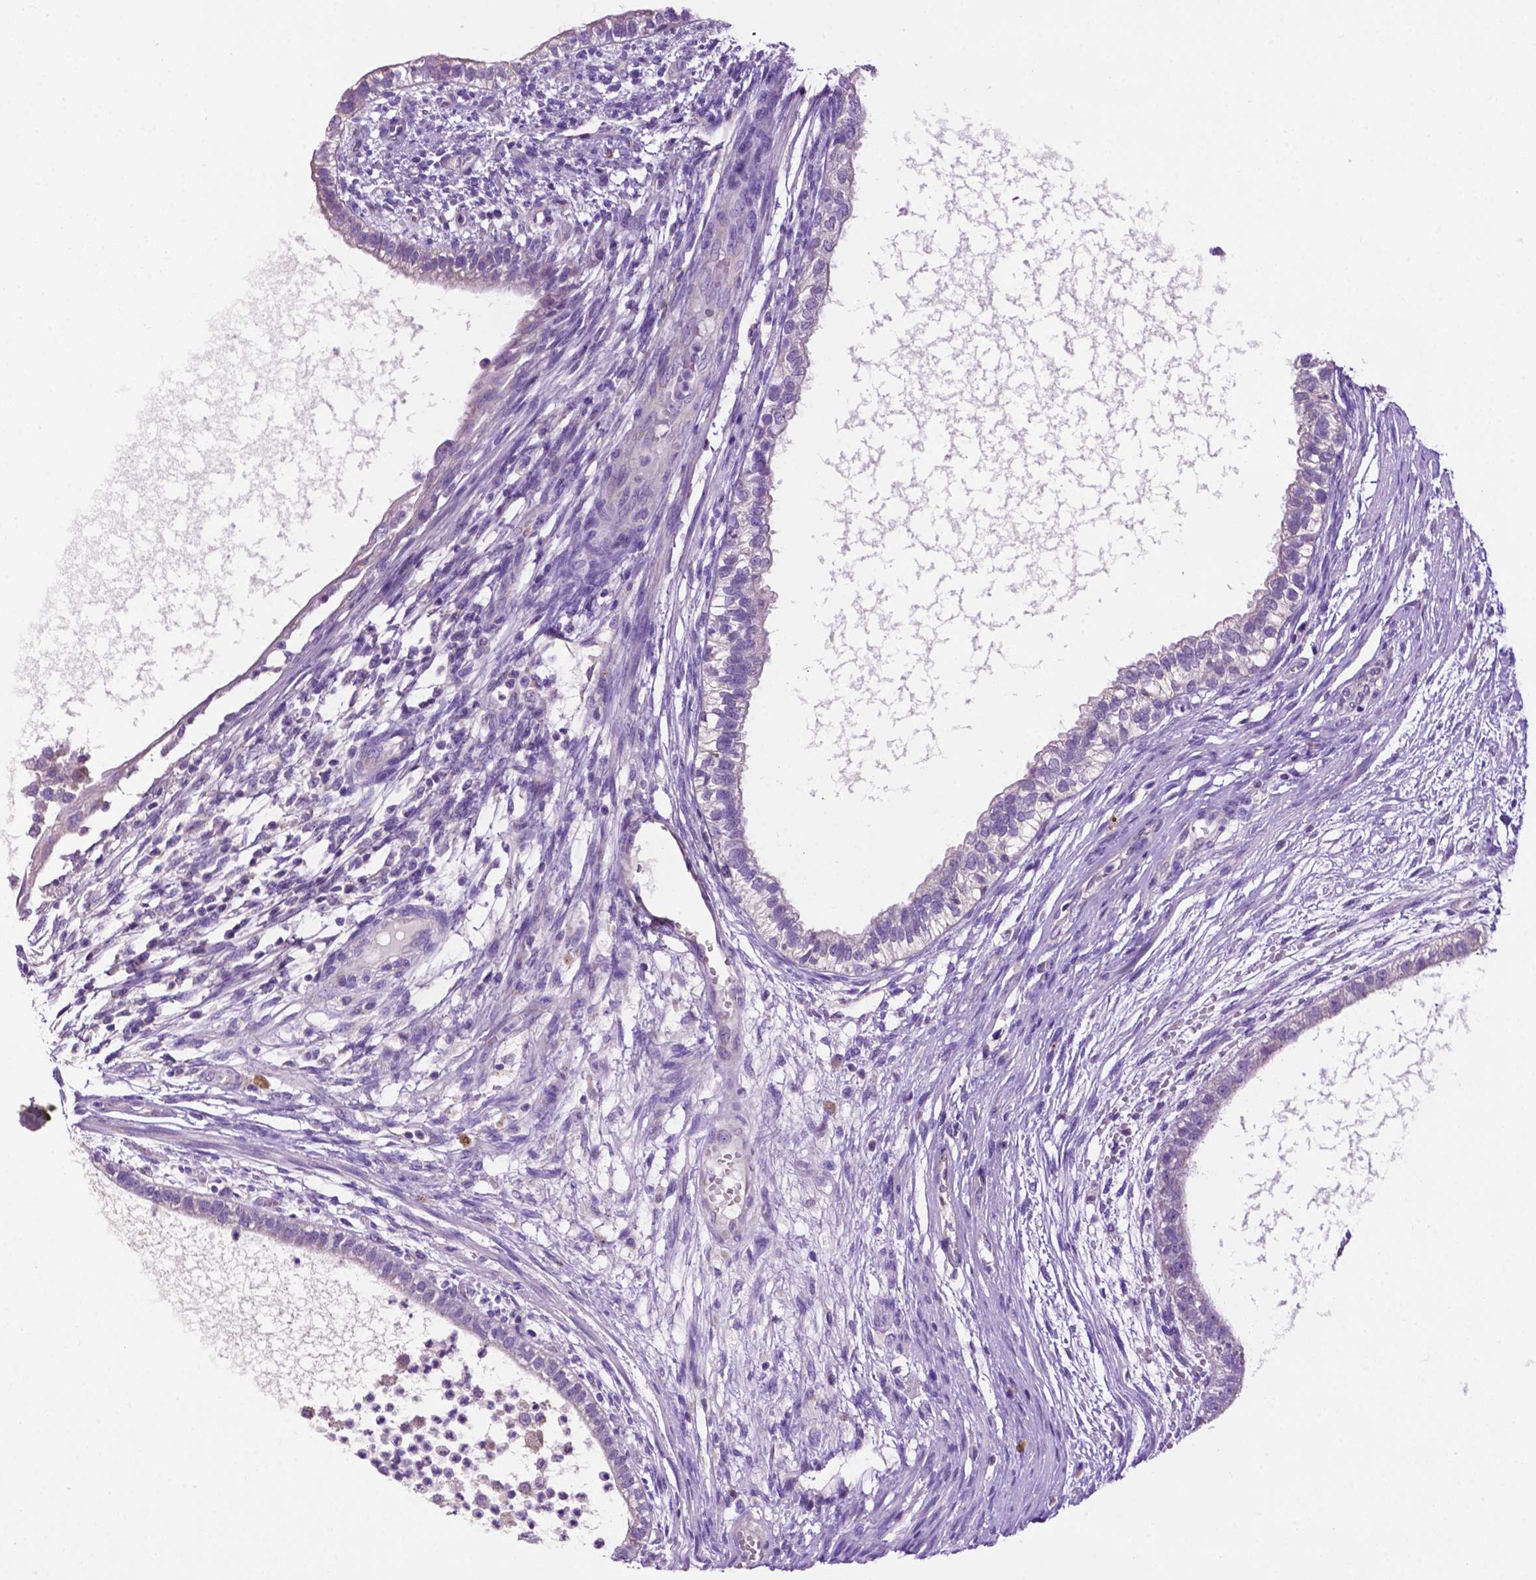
{"staining": {"intensity": "negative", "quantity": "none", "location": "none"}, "tissue": "testis cancer", "cell_type": "Tumor cells", "image_type": "cancer", "snomed": [{"axis": "morphology", "description": "Carcinoma, Embryonal, NOS"}, {"axis": "topography", "description": "Testis"}], "caption": "Tumor cells show no significant expression in testis cancer.", "gene": "PHYHIP", "patient": {"sex": "male", "age": 26}}